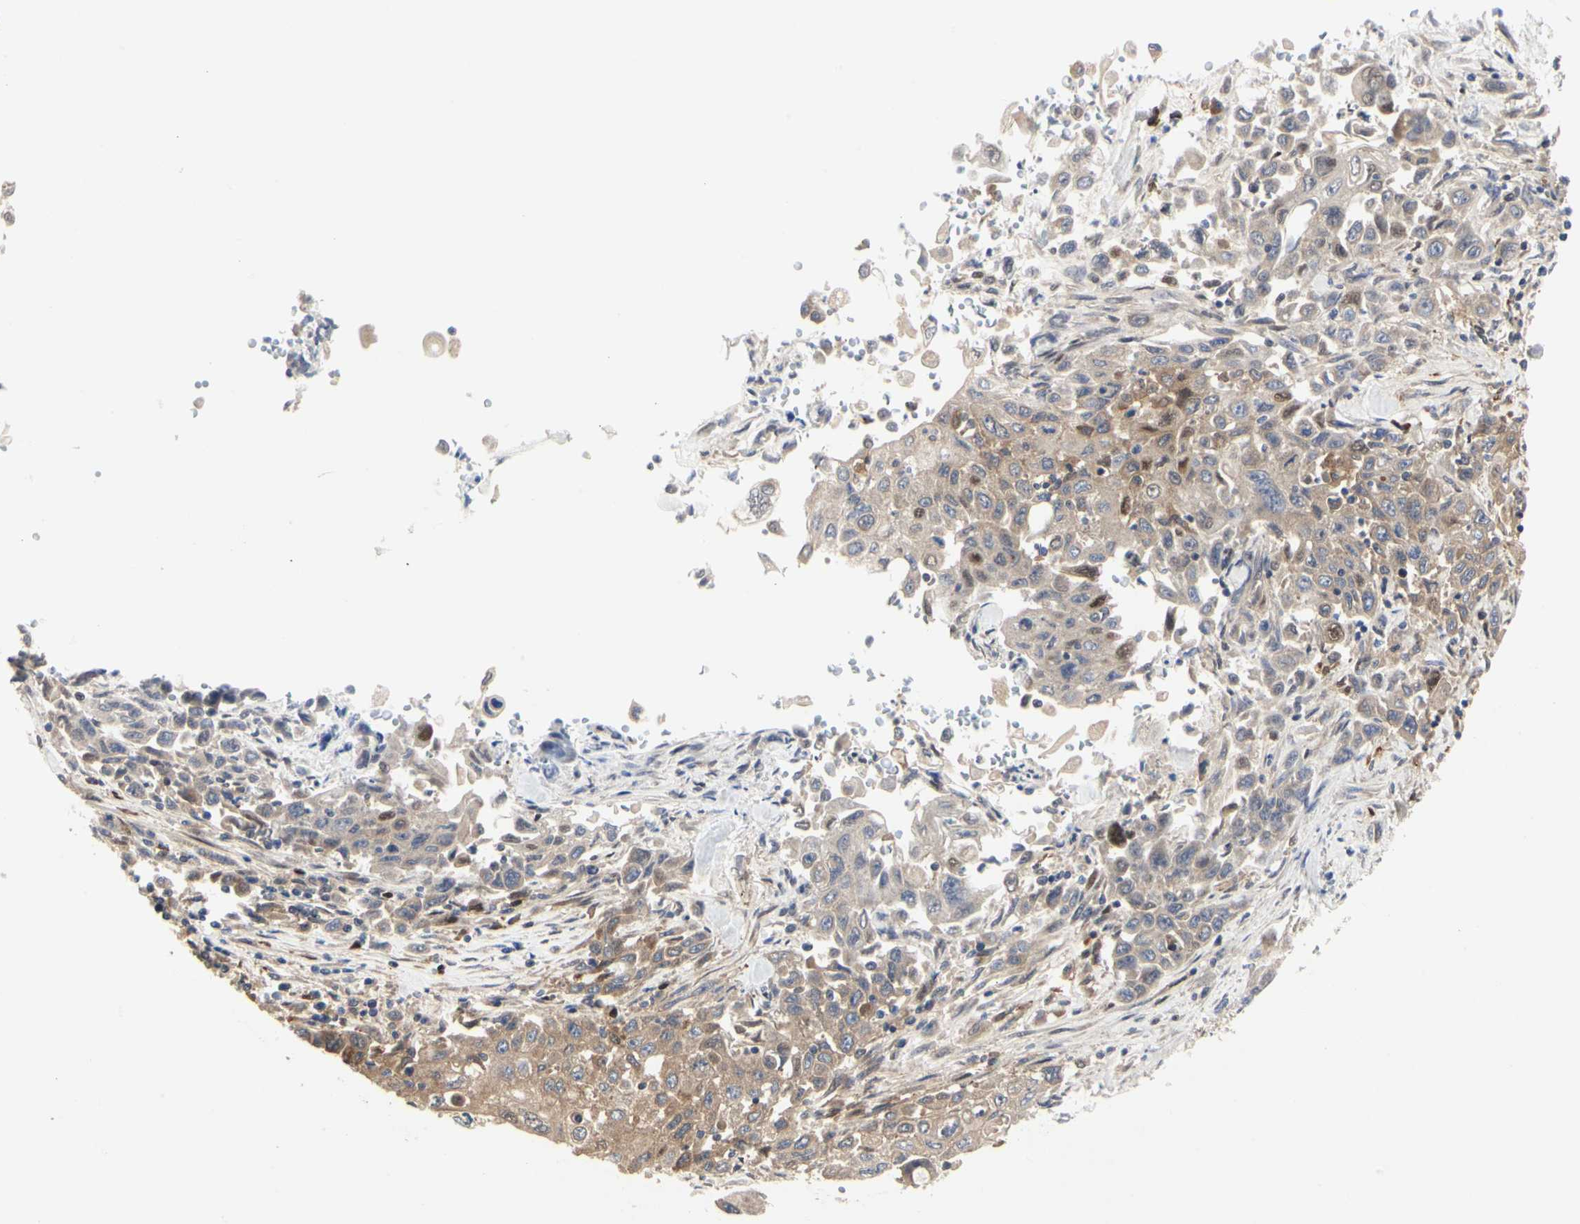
{"staining": {"intensity": "weak", "quantity": ">75%", "location": "cytoplasmic/membranous"}, "tissue": "pancreatic cancer", "cell_type": "Tumor cells", "image_type": "cancer", "snomed": [{"axis": "morphology", "description": "Adenocarcinoma, NOS"}, {"axis": "topography", "description": "Pancreas"}], "caption": "Tumor cells reveal low levels of weak cytoplasmic/membranous positivity in approximately >75% of cells in pancreatic cancer (adenocarcinoma).", "gene": "C3orf52", "patient": {"sex": "male", "age": 70}}